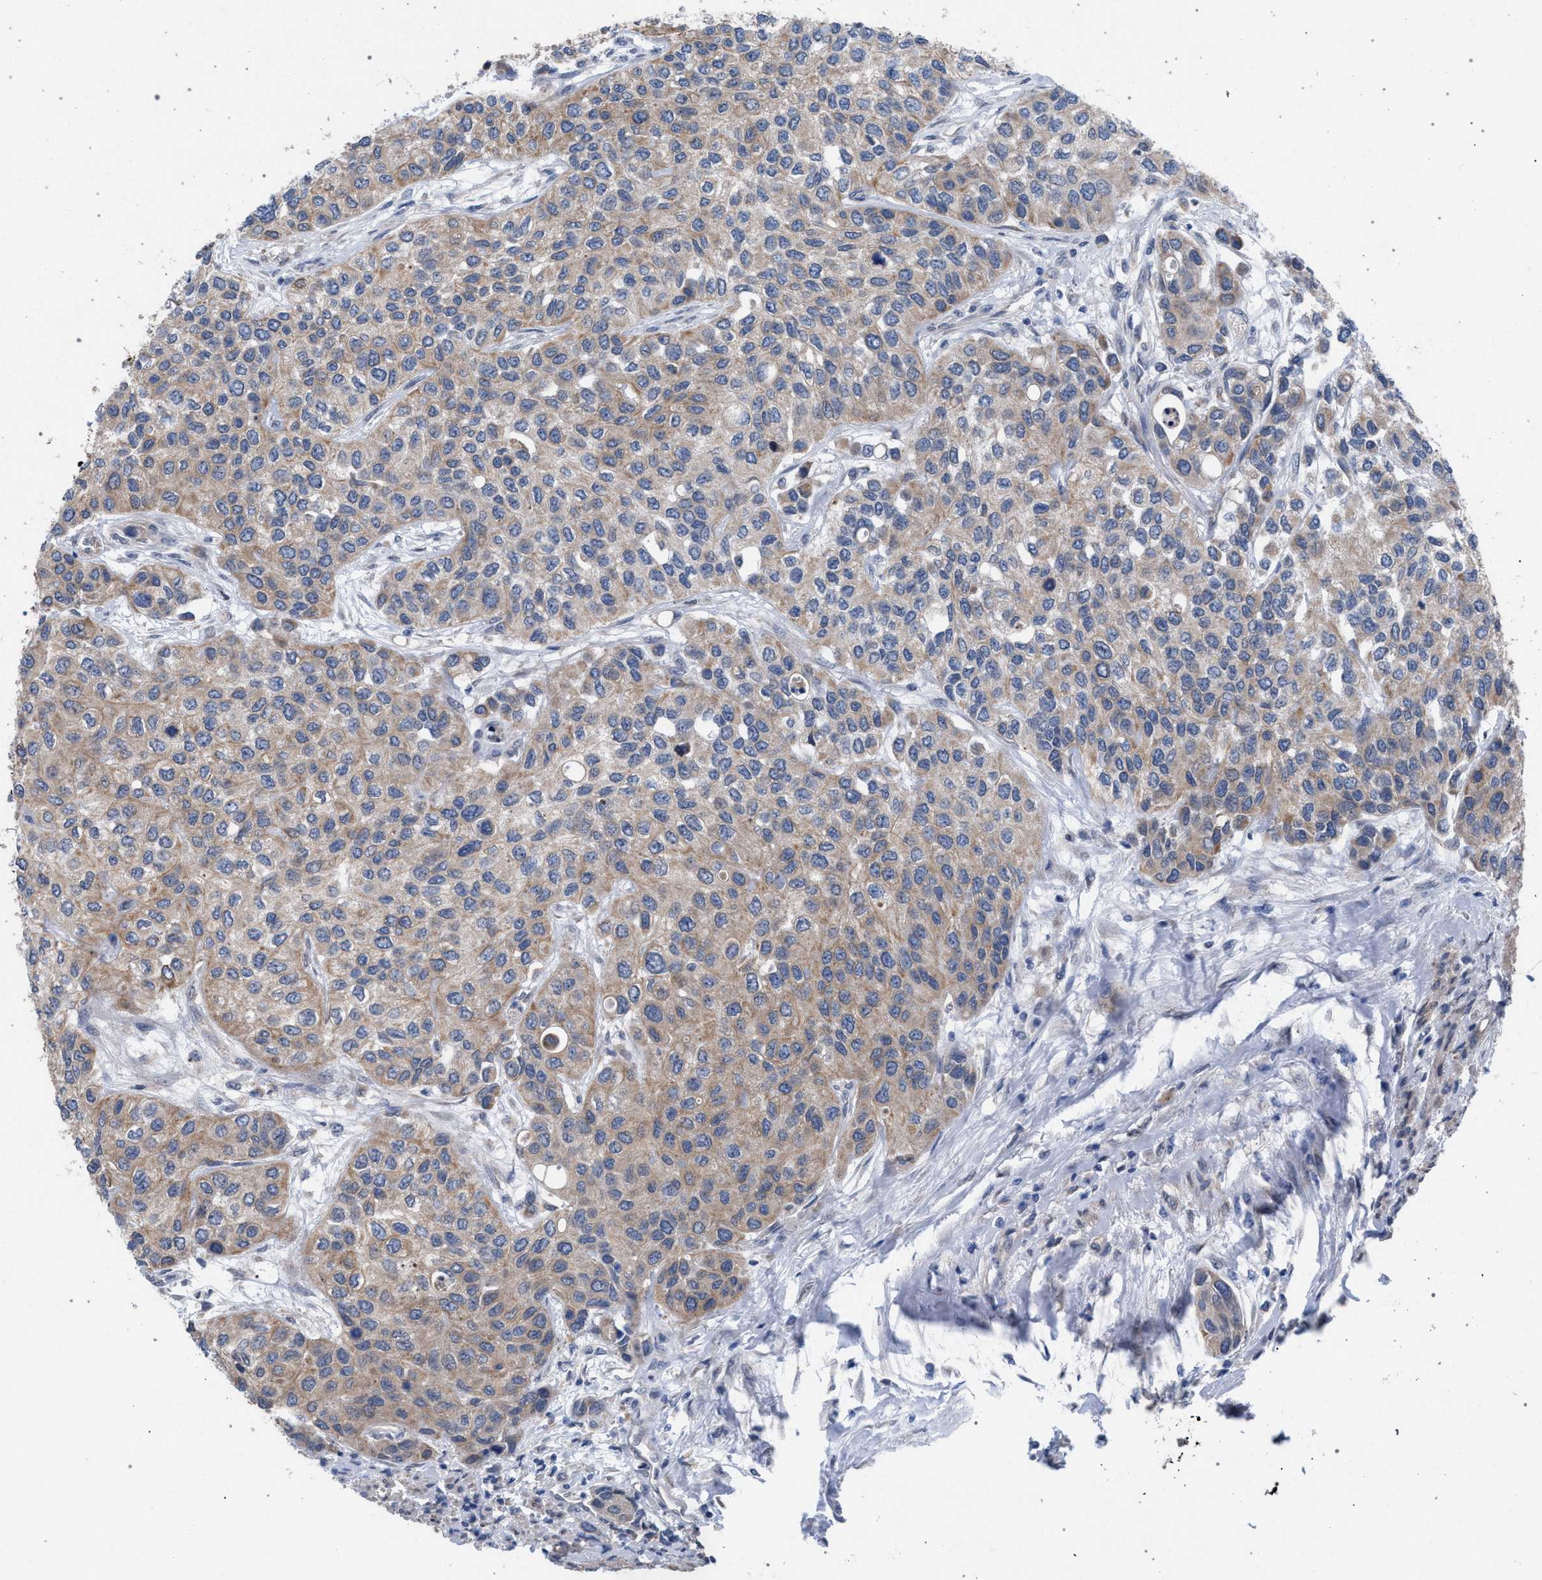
{"staining": {"intensity": "weak", "quantity": "25%-75%", "location": "cytoplasmic/membranous"}, "tissue": "urothelial cancer", "cell_type": "Tumor cells", "image_type": "cancer", "snomed": [{"axis": "morphology", "description": "Urothelial carcinoma, High grade"}, {"axis": "topography", "description": "Urinary bladder"}], "caption": "Brown immunohistochemical staining in human urothelial carcinoma (high-grade) displays weak cytoplasmic/membranous positivity in about 25%-75% of tumor cells.", "gene": "ARPC5L", "patient": {"sex": "female", "age": 56}}